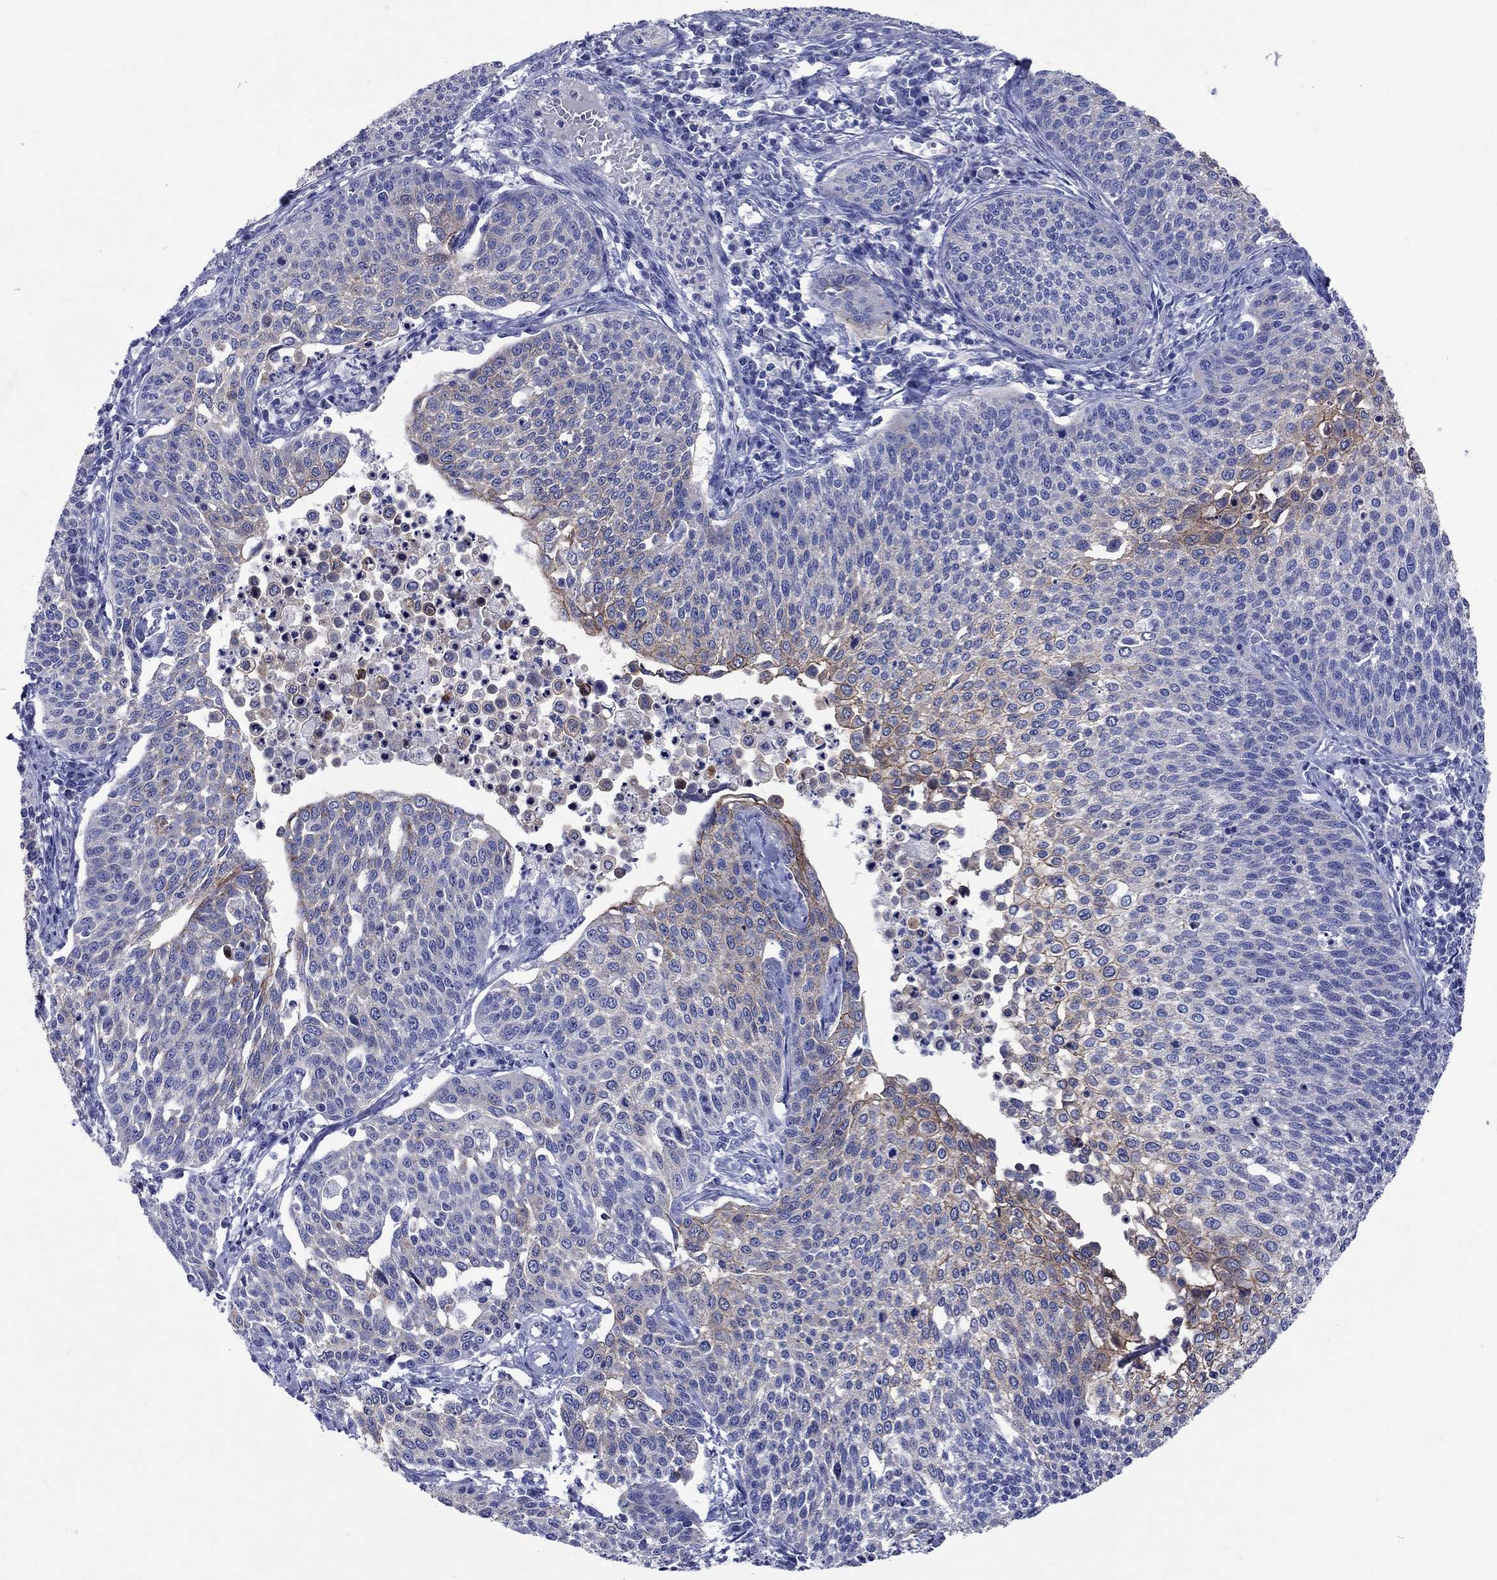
{"staining": {"intensity": "moderate", "quantity": "<25%", "location": "cytoplasmic/membranous"}, "tissue": "cervical cancer", "cell_type": "Tumor cells", "image_type": "cancer", "snomed": [{"axis": "morphology", "description": "Squamous cell carcinoma, NOS"}, {"axis": "topography", "description": "Cervix"}], "caption": "IHC staining of squamous cell carcinoma (cervical), which displays low levels of moderate cytoplasmic/membranous positivity in approximately <25% of tumor cells indicating moderate cytoplasmic/membranous protein positivity. The staining was performed using DAB (3,3'-diaminobenzidine) (brown) for protein detection and nuclei were counterstained in hematoxylin (blue).", "gene": "SULT2B1", "patient": {"sex": "female", "age": 34}}